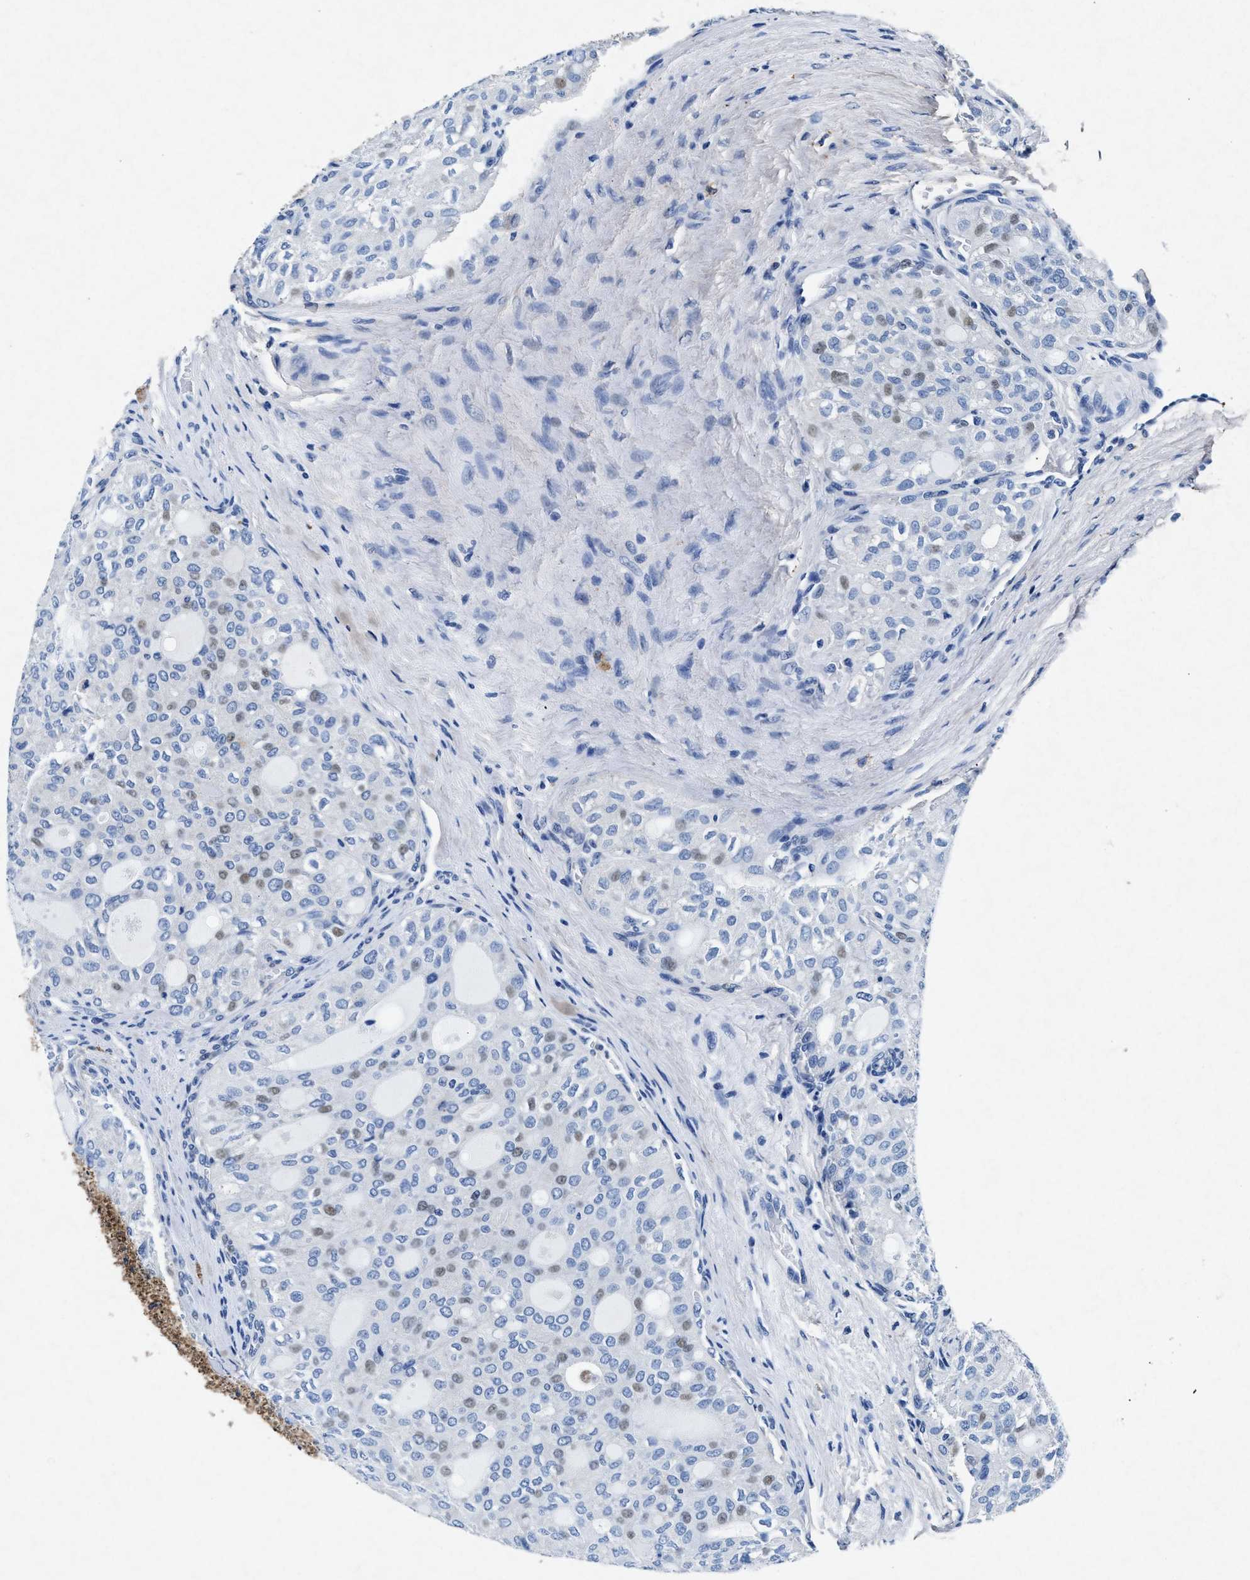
{"staining": {"intensity": "weak", "quantity": "<25%", "location": "nuclear"}, "tissue": "thyroid cancer", "cell_type": "Tumor cells", "image_type": "cancer", "snomed": [{"axis": "morphology", "description": "Follicular adenoma carcinoma, NOS"}, {"axis": "topography", "description": "Thyroid gland"}], "caption": "An image of thyroid cancer (follicular adenoma carcinoma) stained for a protein demonstrates no brown staining in tumor cells.", "gene": "MAP6", "patient": {"sex": "male", "age": 75}}